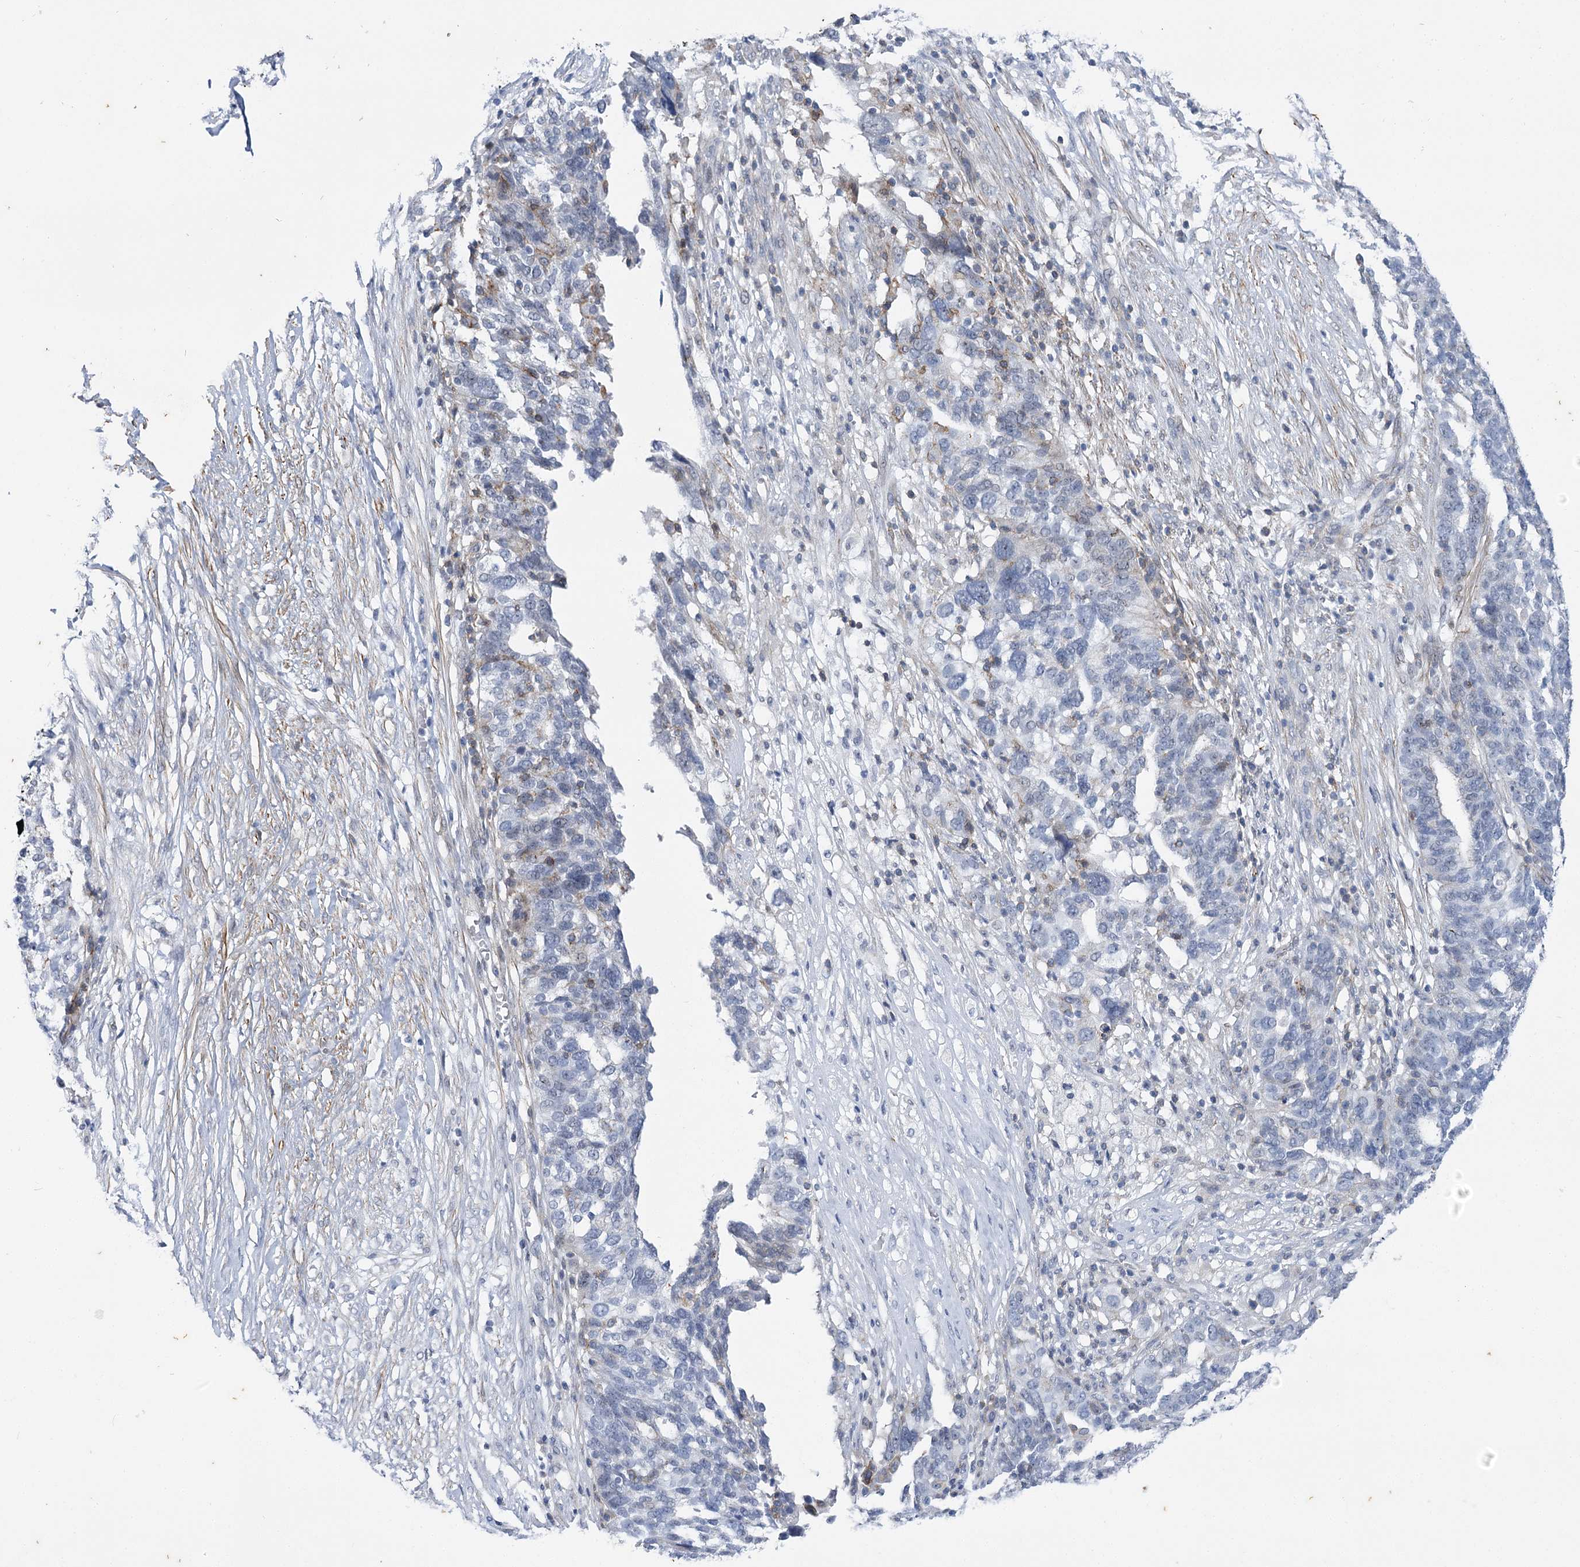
{"staining": {"intensity": "negative", "quantity": "none", "location": "none"}, "tissue": "ovarian cancer", "cell_type": "Tumor cells", "image_type": "cancer", "snomed": [{"axis": "morphology", "description": "Cystadenocarcinoma, serous, NOS"}, {"axis": "topography", "description": "Ovary"}], "caption": "High magnification brightfield microscopy of ovarian serous cystadenocarcinoma stained with DAB (3,3'-diaminobenzidine) (brown) and counterstained with hematoxylin (blue): tumor cells show no significant expression.", "gene": "AGXT2", "patient": {"sex": "female", "age": 59}}